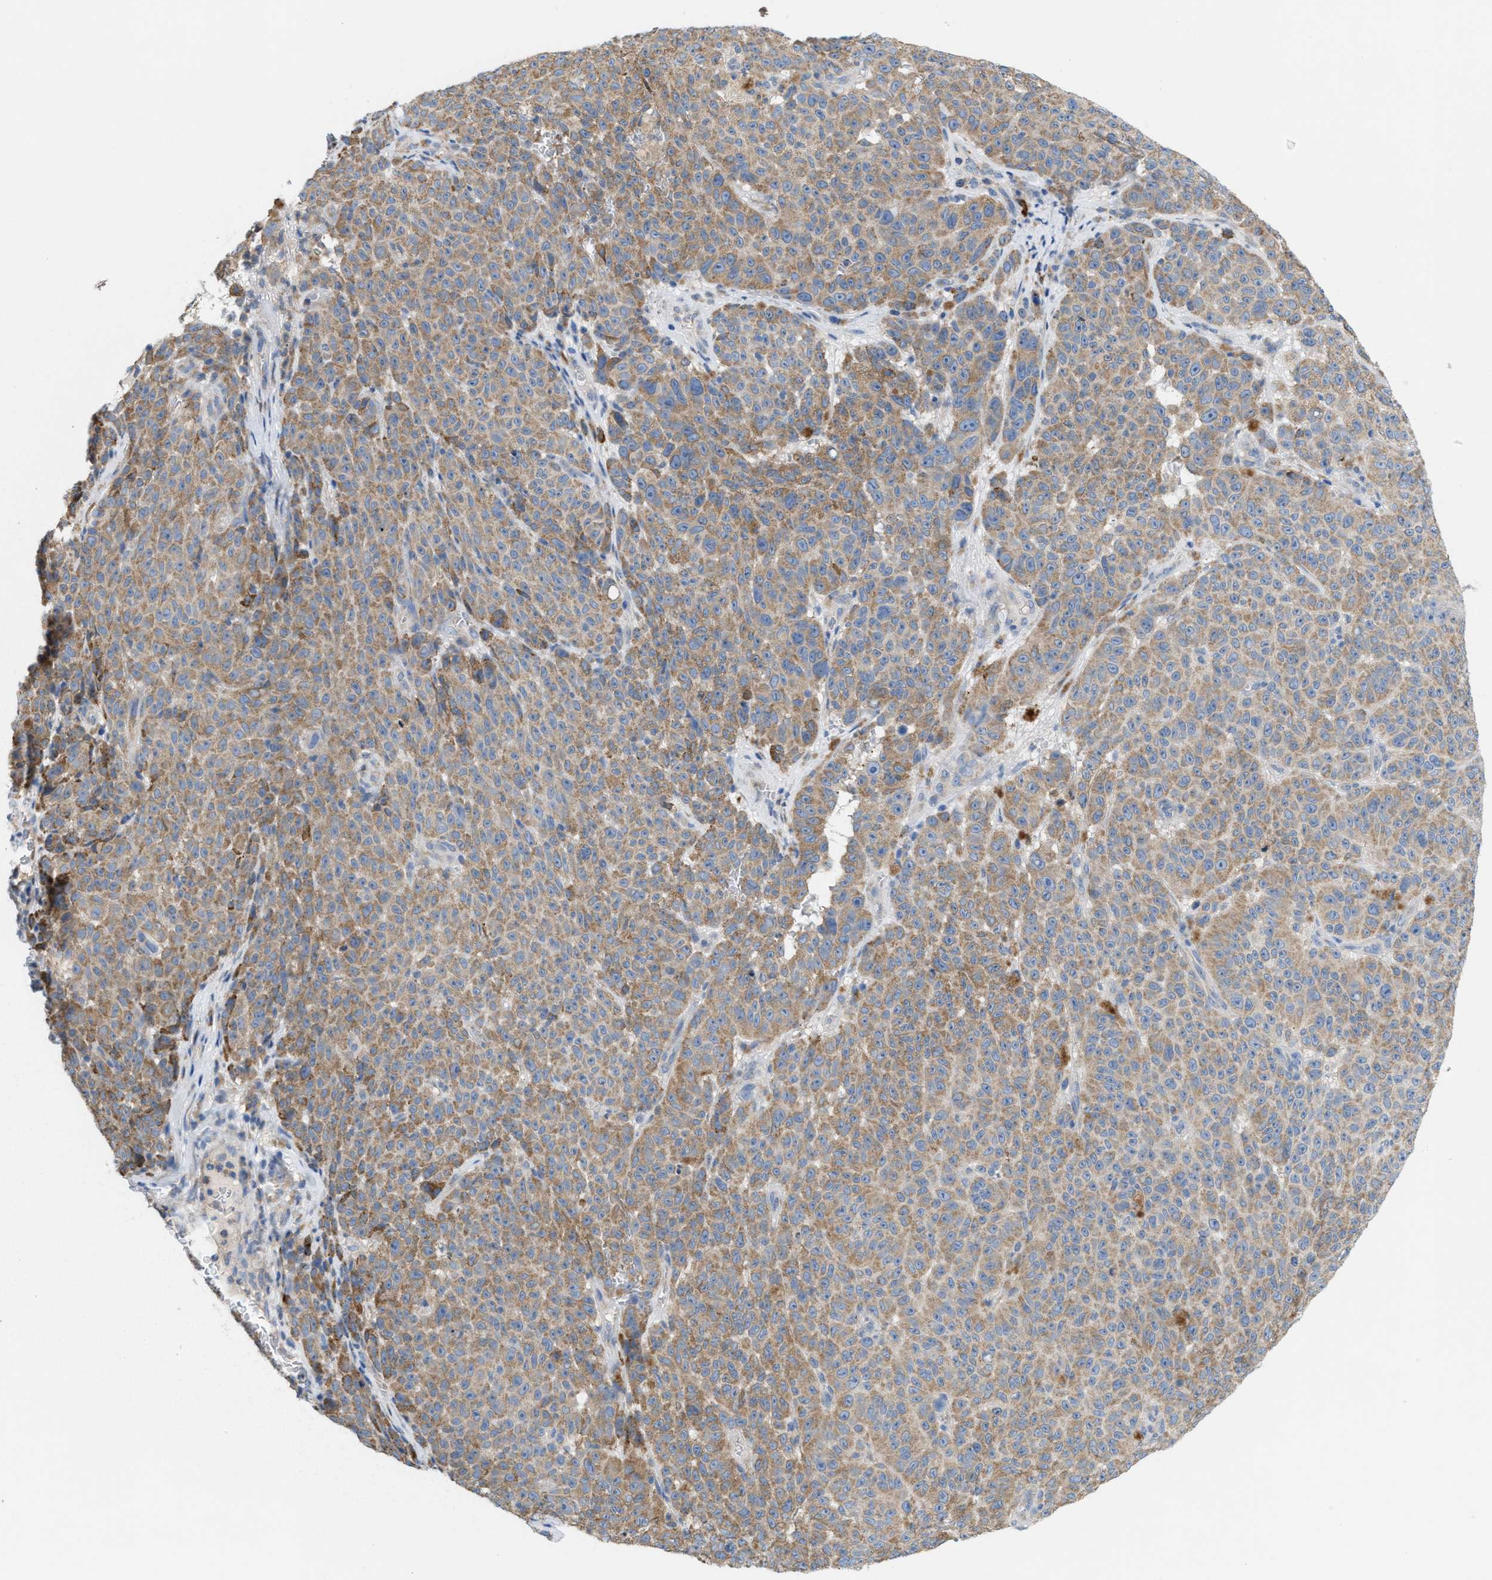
{"staining": {"intensity": "moderate", "quantity": "25%-75%", "location": "cytoplasmic/membranous"}, "tissue": "melanoma", "cell_type": "Tumor cells", "image_type": "cancer", "snomed": [{"axis": "morphology", "description": "Malignant melanoma, NOS"}, {"axis": "topography", "description": "Skin"}], "caption": "Tumor cells exhibit medium levels of moderate cytoplasmic/membranous positivity in about 25%-75% of cells in melanoma.", "gene": "DYNC2I1", "patient": {"sex": "female", "age": 82}}